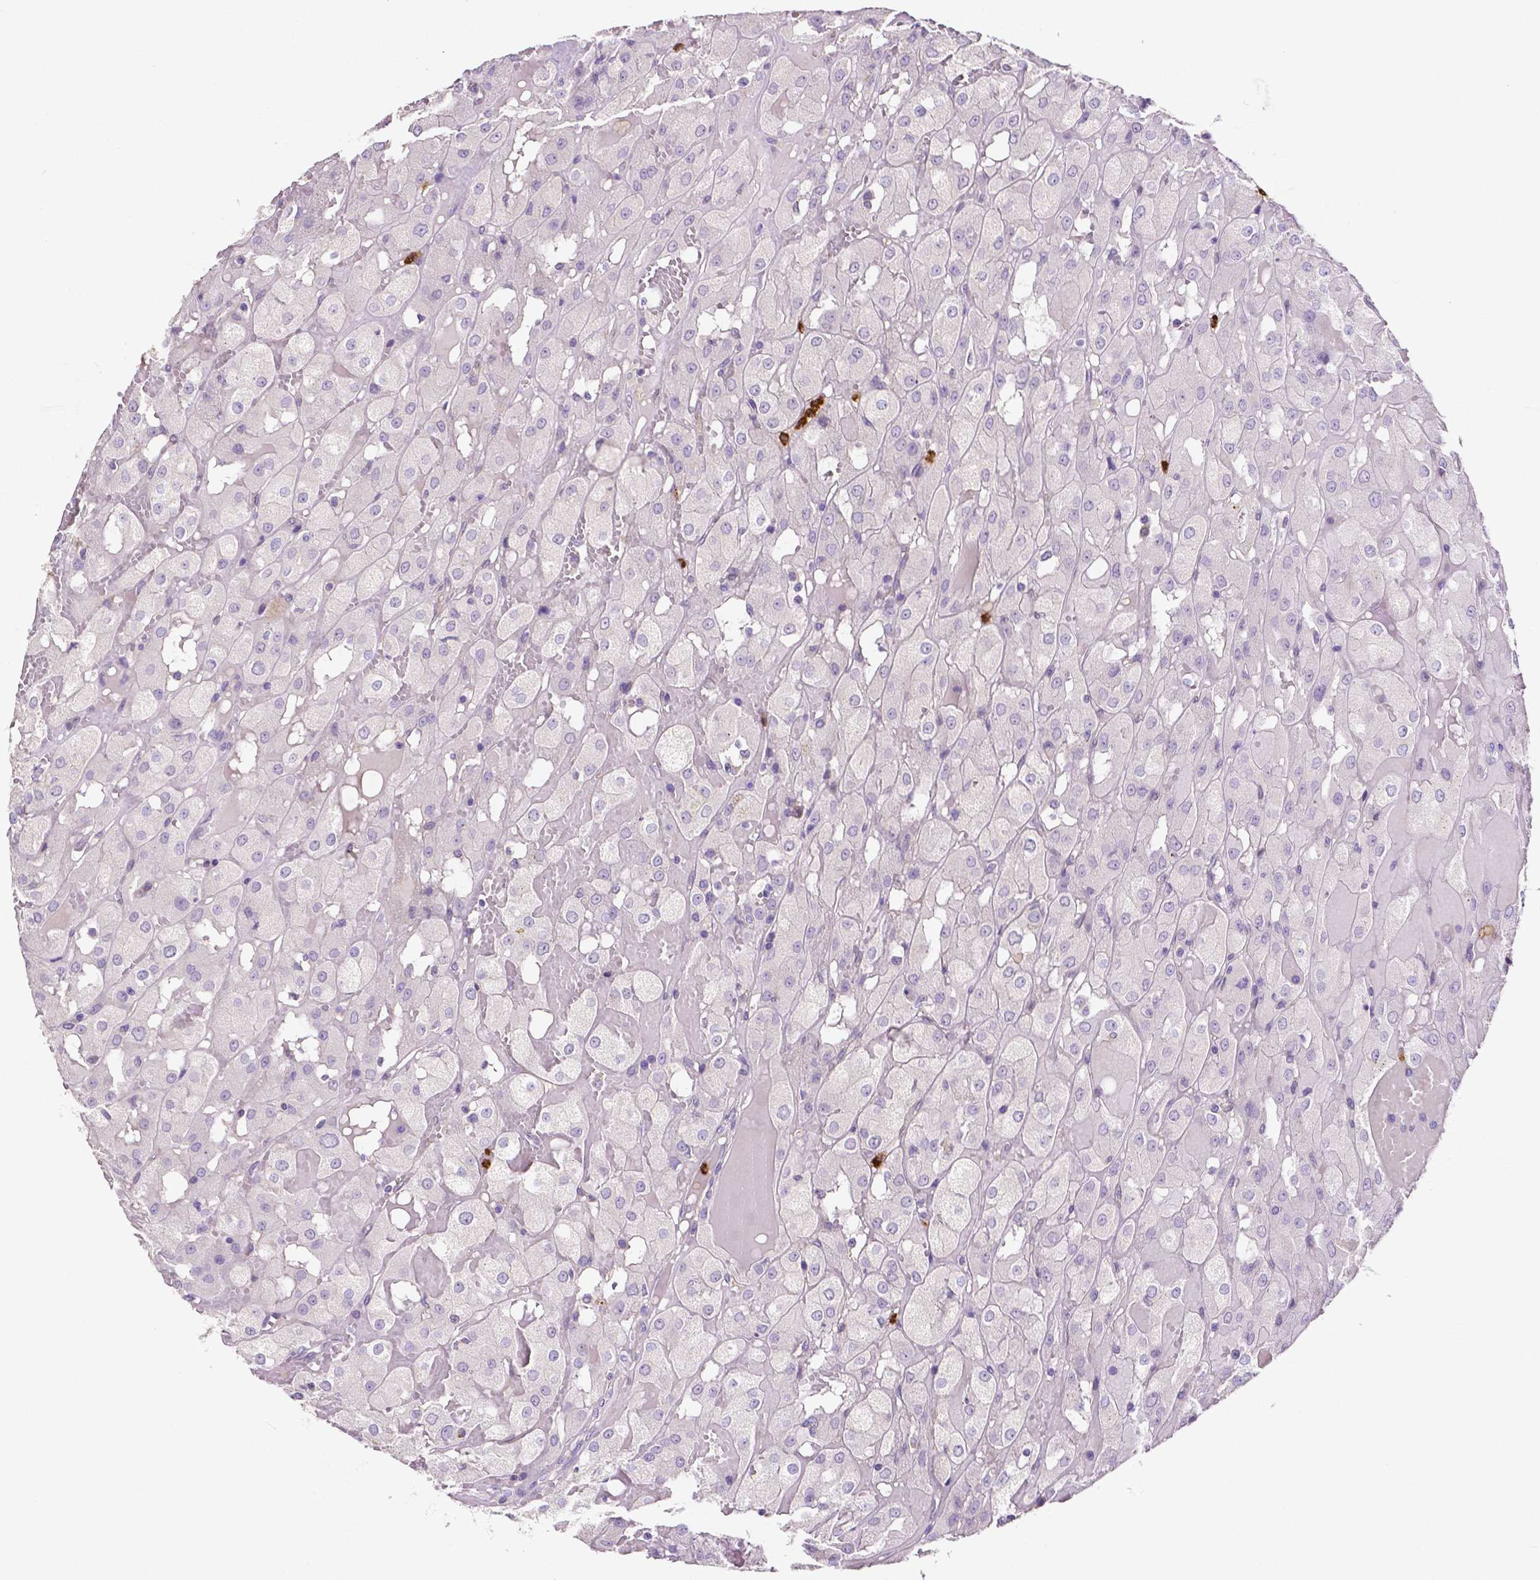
{"staining": {"intensity": "negative", "quantity": "none", "location": "none"}, "tissue": "renal cancer", "cell_type": "Tumor cells", "image_type": "cancer", "snomed": [{"axis": "morphology", "description": "Adenocarcinoma, NOS"}, {"axis": "topography", "description": "Kidney"}], "caption": "Immunohistochemical staining of human renal adenocarcinoma shows no significant positivity in tumor cells.", "gene": "MMP9", "patient": {"sex": "male", "age": 72}}